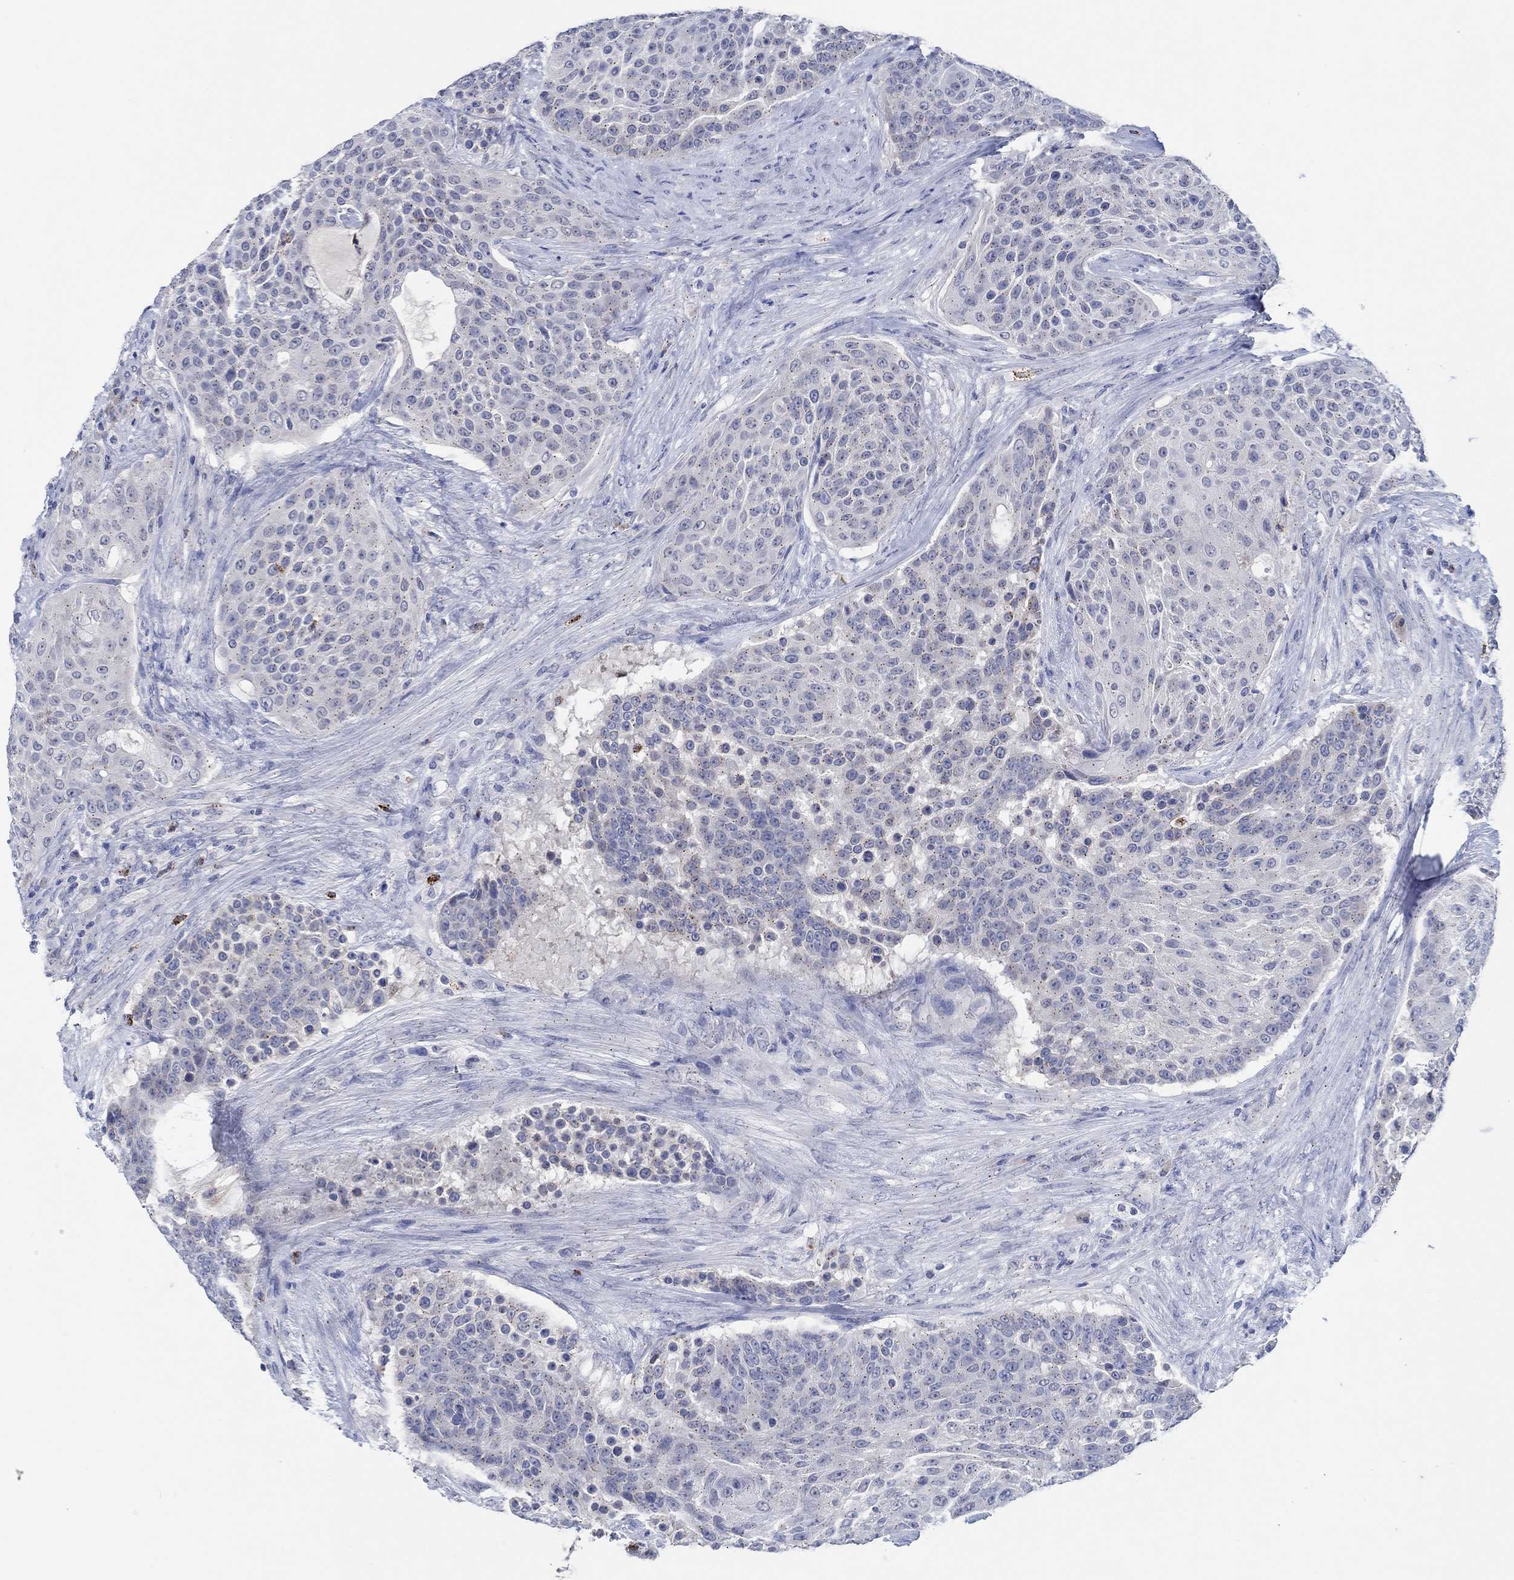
{"staining": {"intensity": "moderate", "quantity": "<25%", "location": "cytoplasmic/membranous"}, "tissue": "urothelial cancer", "cell_type": "Tumor cells", "image_type": "cancer", "snomed": [{"axis": "morphology", "description": "Urothelial carcinoma, High grade"}, {"axis": "topography", "description": "Urinary bladder"}], "caption": "A photomicrograph of urothelial carcinoma (high-grade) stained for a protein demonstrates moderate cytoplasmic/membranous brown staining in tumor cells.", "gene": "CPM", "patient": {"sex": "female", "age": 63}}